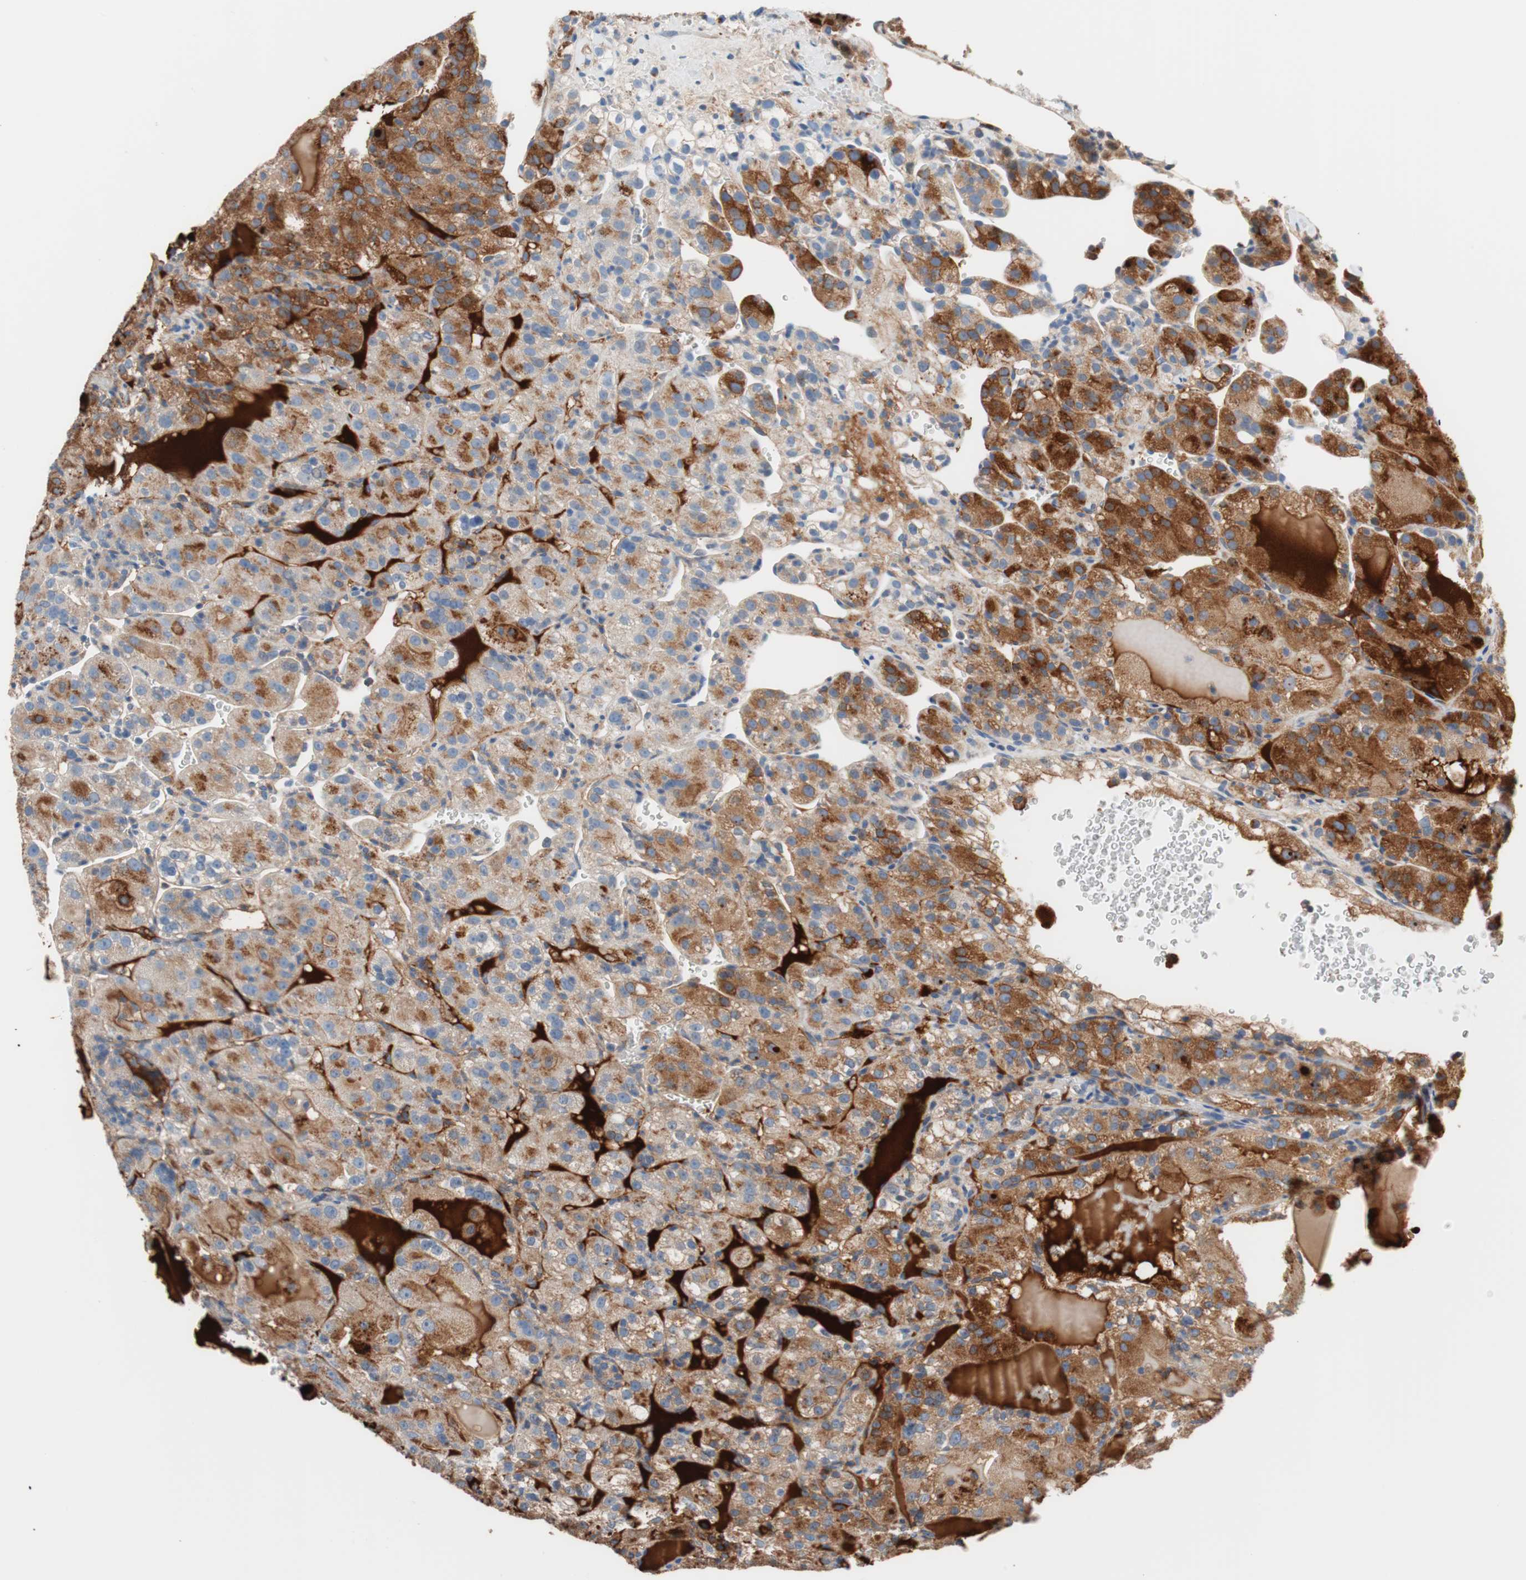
{"staining": {"intensity": "strong", "quantity": "25%-75%", "location": "cytoplasmic/membranous"}, "tissue": "renal cancer", "cell_type": "Tumor cells", "image_type": "cancer", "snomed": [{"axis": "morphology", "description": "Normal tissue, NOS"}, {"axis": "morphology", "description": "Adenocarcinoma, NOS"}, {"axis": "topography", "description": "Kidney"}], "caption": "Protein staining of renal cancer (adenocarcinoma) tissue exhibits strong cytoplasmic/membranous staining in approximately 25%-75% of tumor cells.", "gene": "RBP4", "patient": {"sex": "male", "age": 61}}